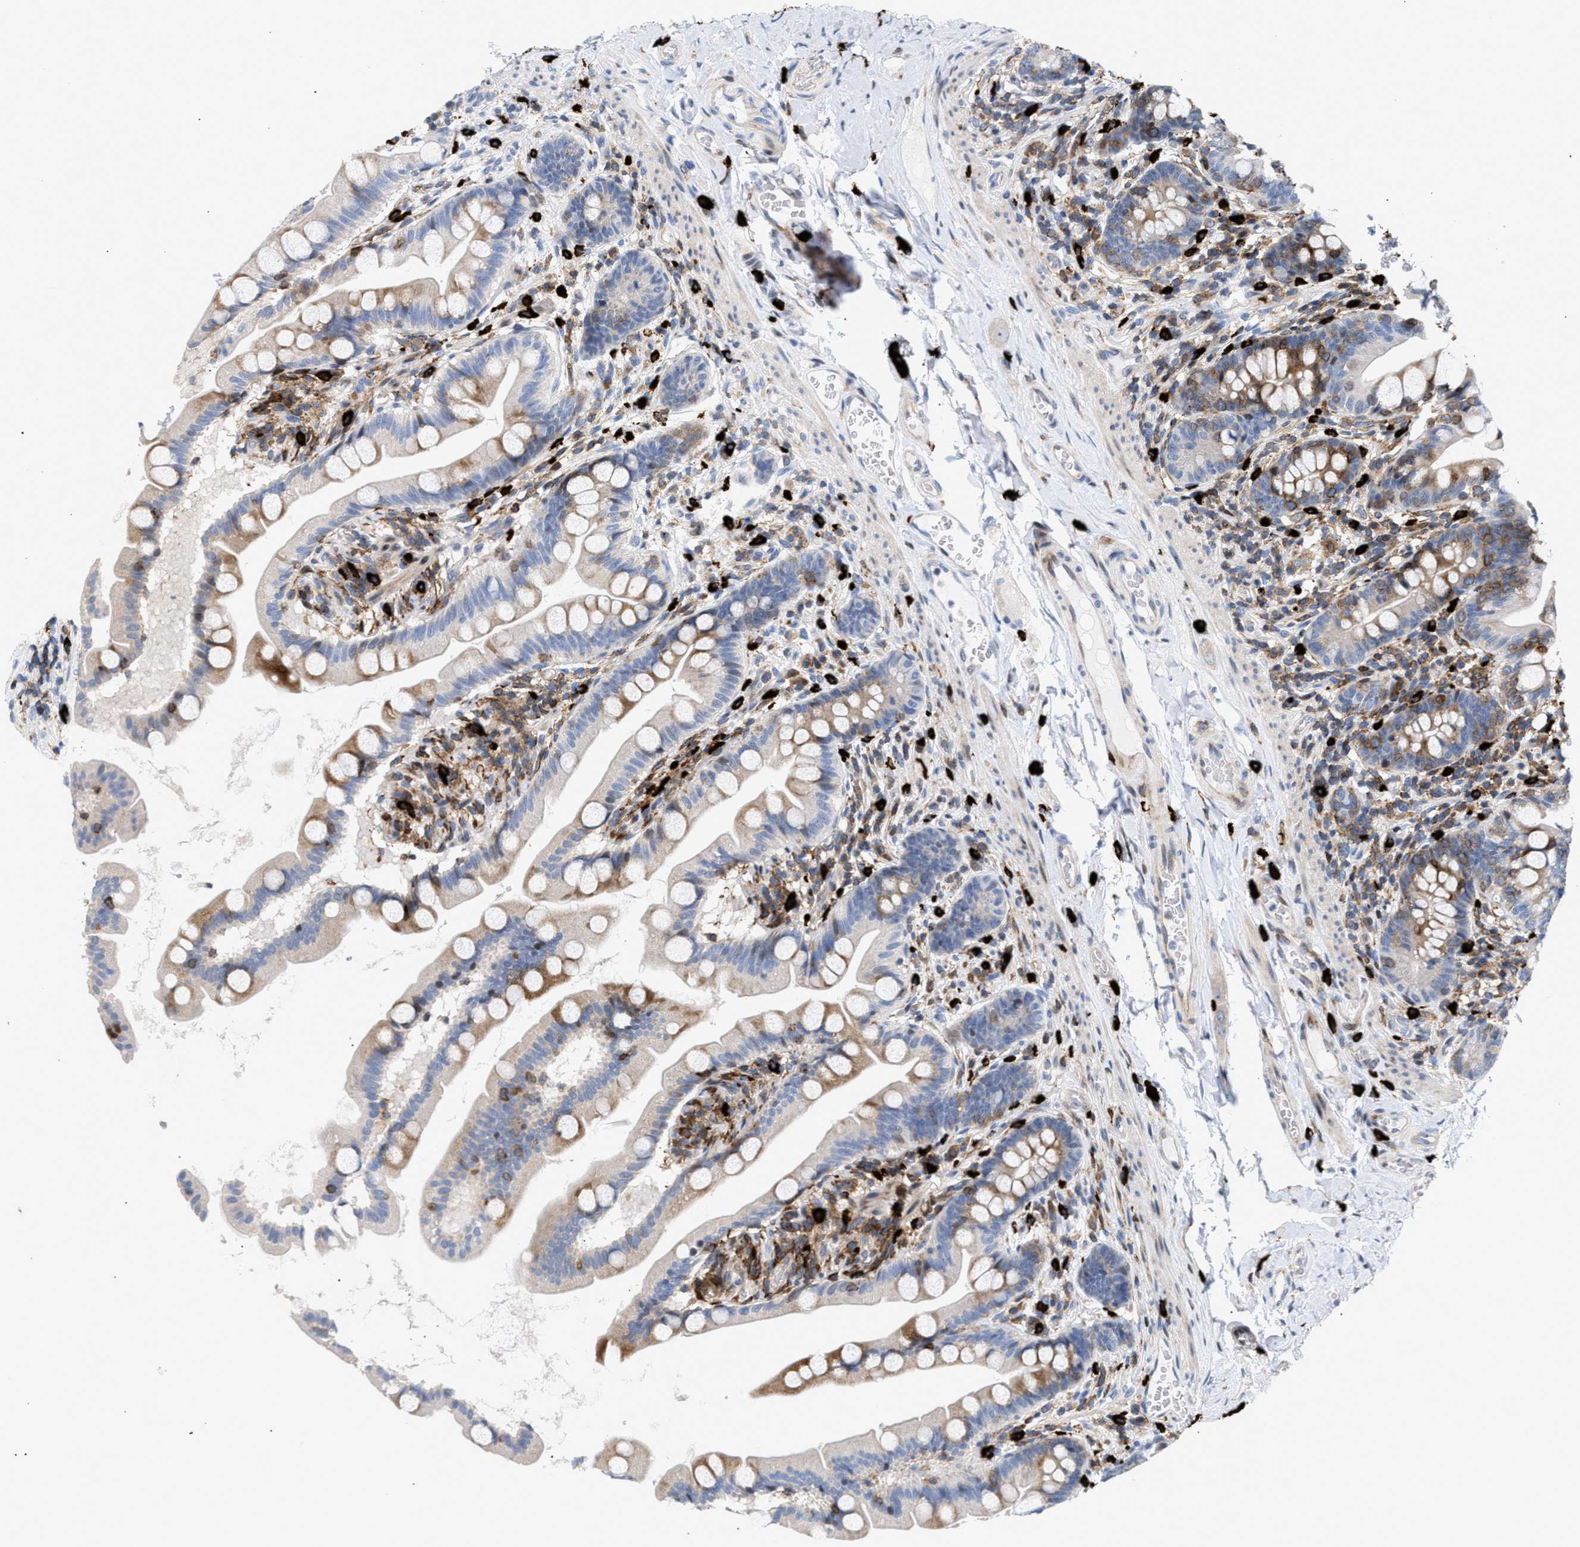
{"staining": {"intensity": "moderate", "quantity": "<25%", "location": "cytoplasmic/membranous"}, "tissue": "small intestine", "cell_type": "Glandular cells", "image_type": "normal", "snomed": [{"axis": "morphology", "description": "Normal tissue, NOS"}, {"axis": "topography", "description": "Small intestine"}], "caption": "Glandular cells show low levels of moderate cytoplasmic/membranous expression in about <25% of cells in unremarkable small intestine.", "gene": "ATP9A", "patient": {"sex": "female", "age": 56}}